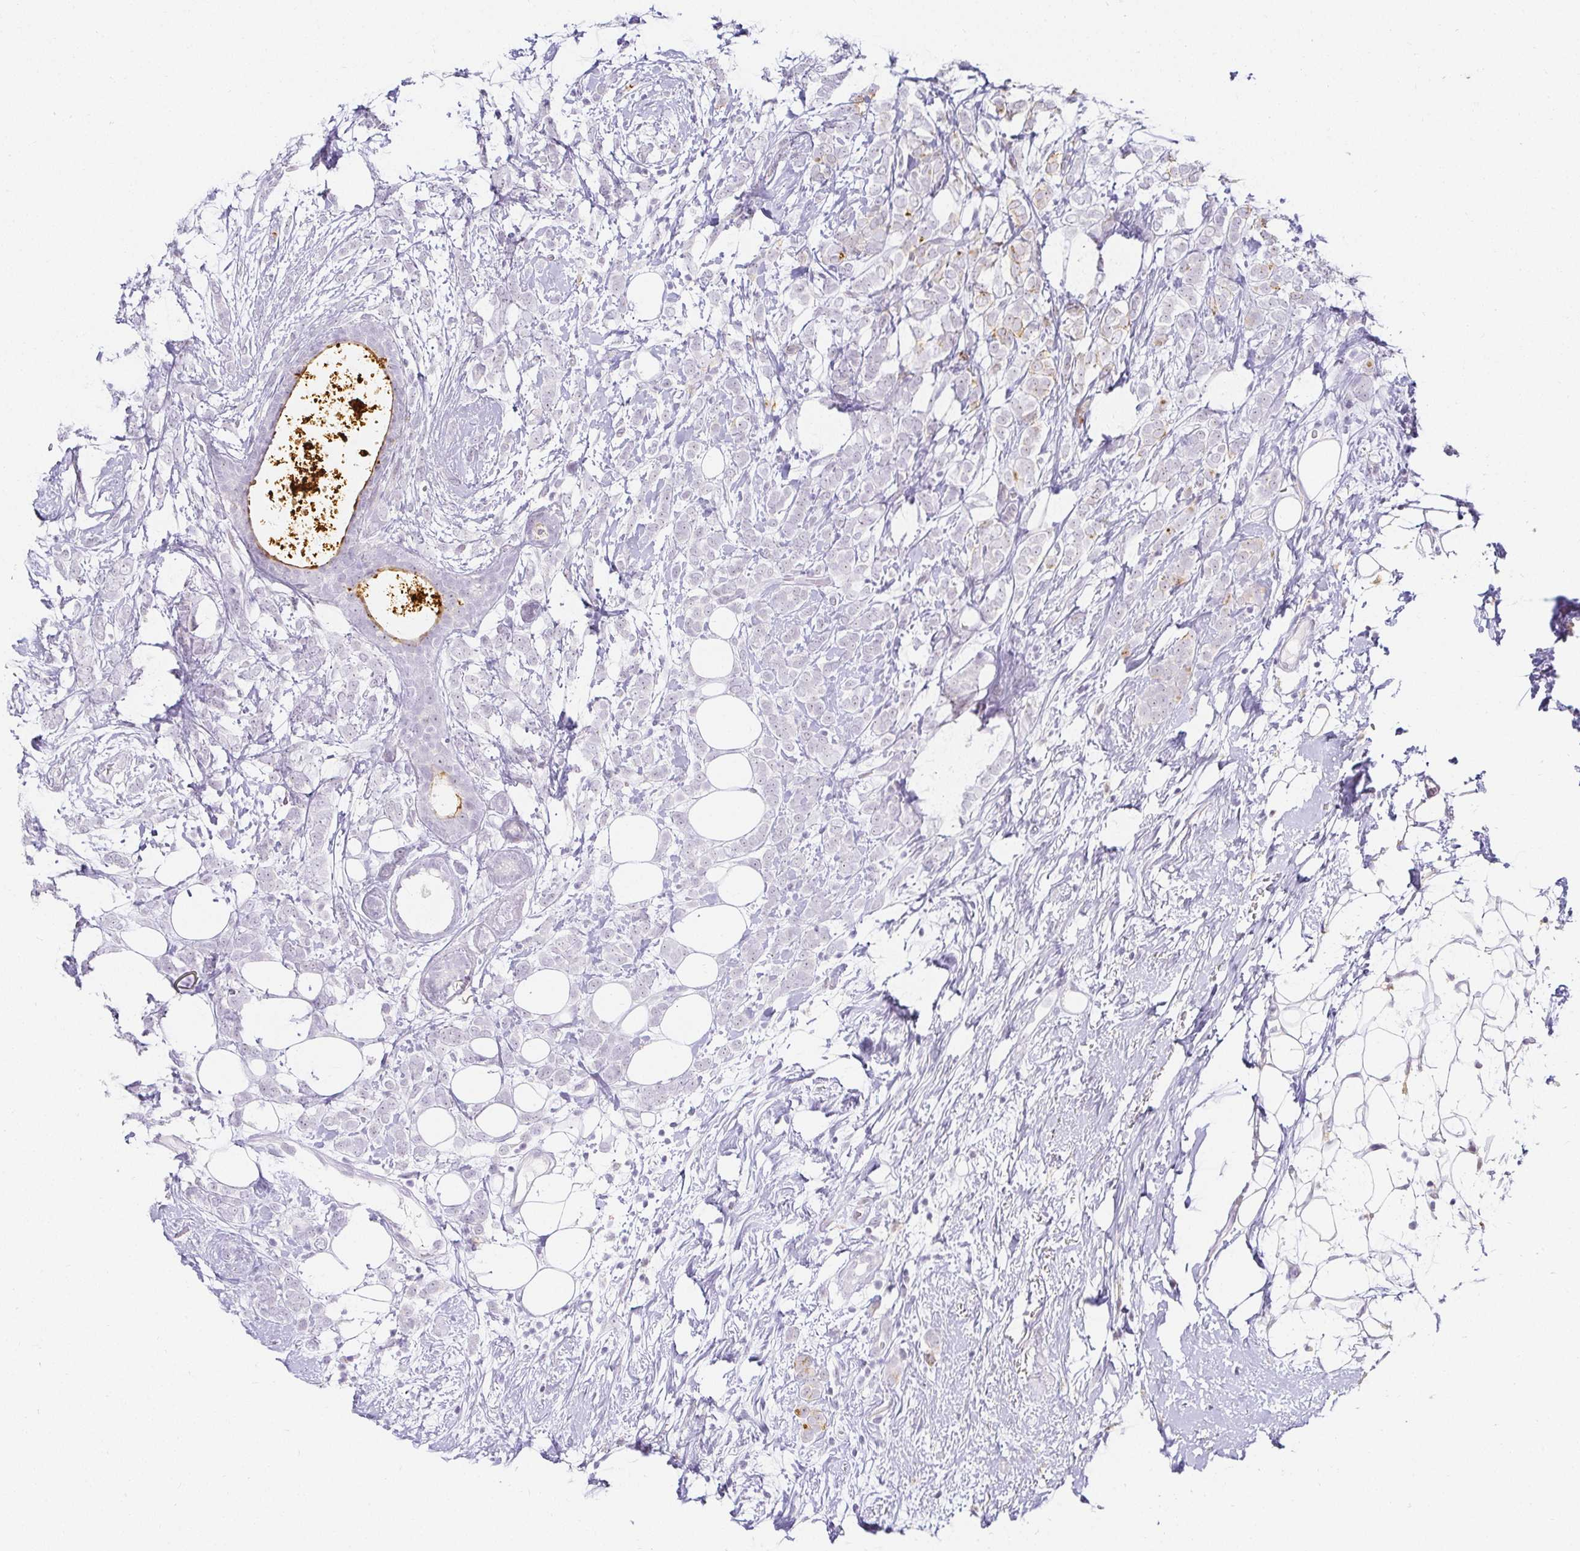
{"staining": {"intensity": "negative", "quantity": "none", "location": "none"}, "tissue": "breast cancer", "cell_type": "Tumor cells", "image_type": "cancer", "snomed": [{"axis": "morphology", "description": "Lobular carcinoma"}, {"axis": "topography", "description": "Breast"}], "caption": "DAB (3,3'-diaminobenzidine) immunohistochemical staining of human breast cancer (lobular carcinoma) displays no significant staining in tumor cells.", "gene": "ACAN", "patient": {"sex": "female", "age": 49}}